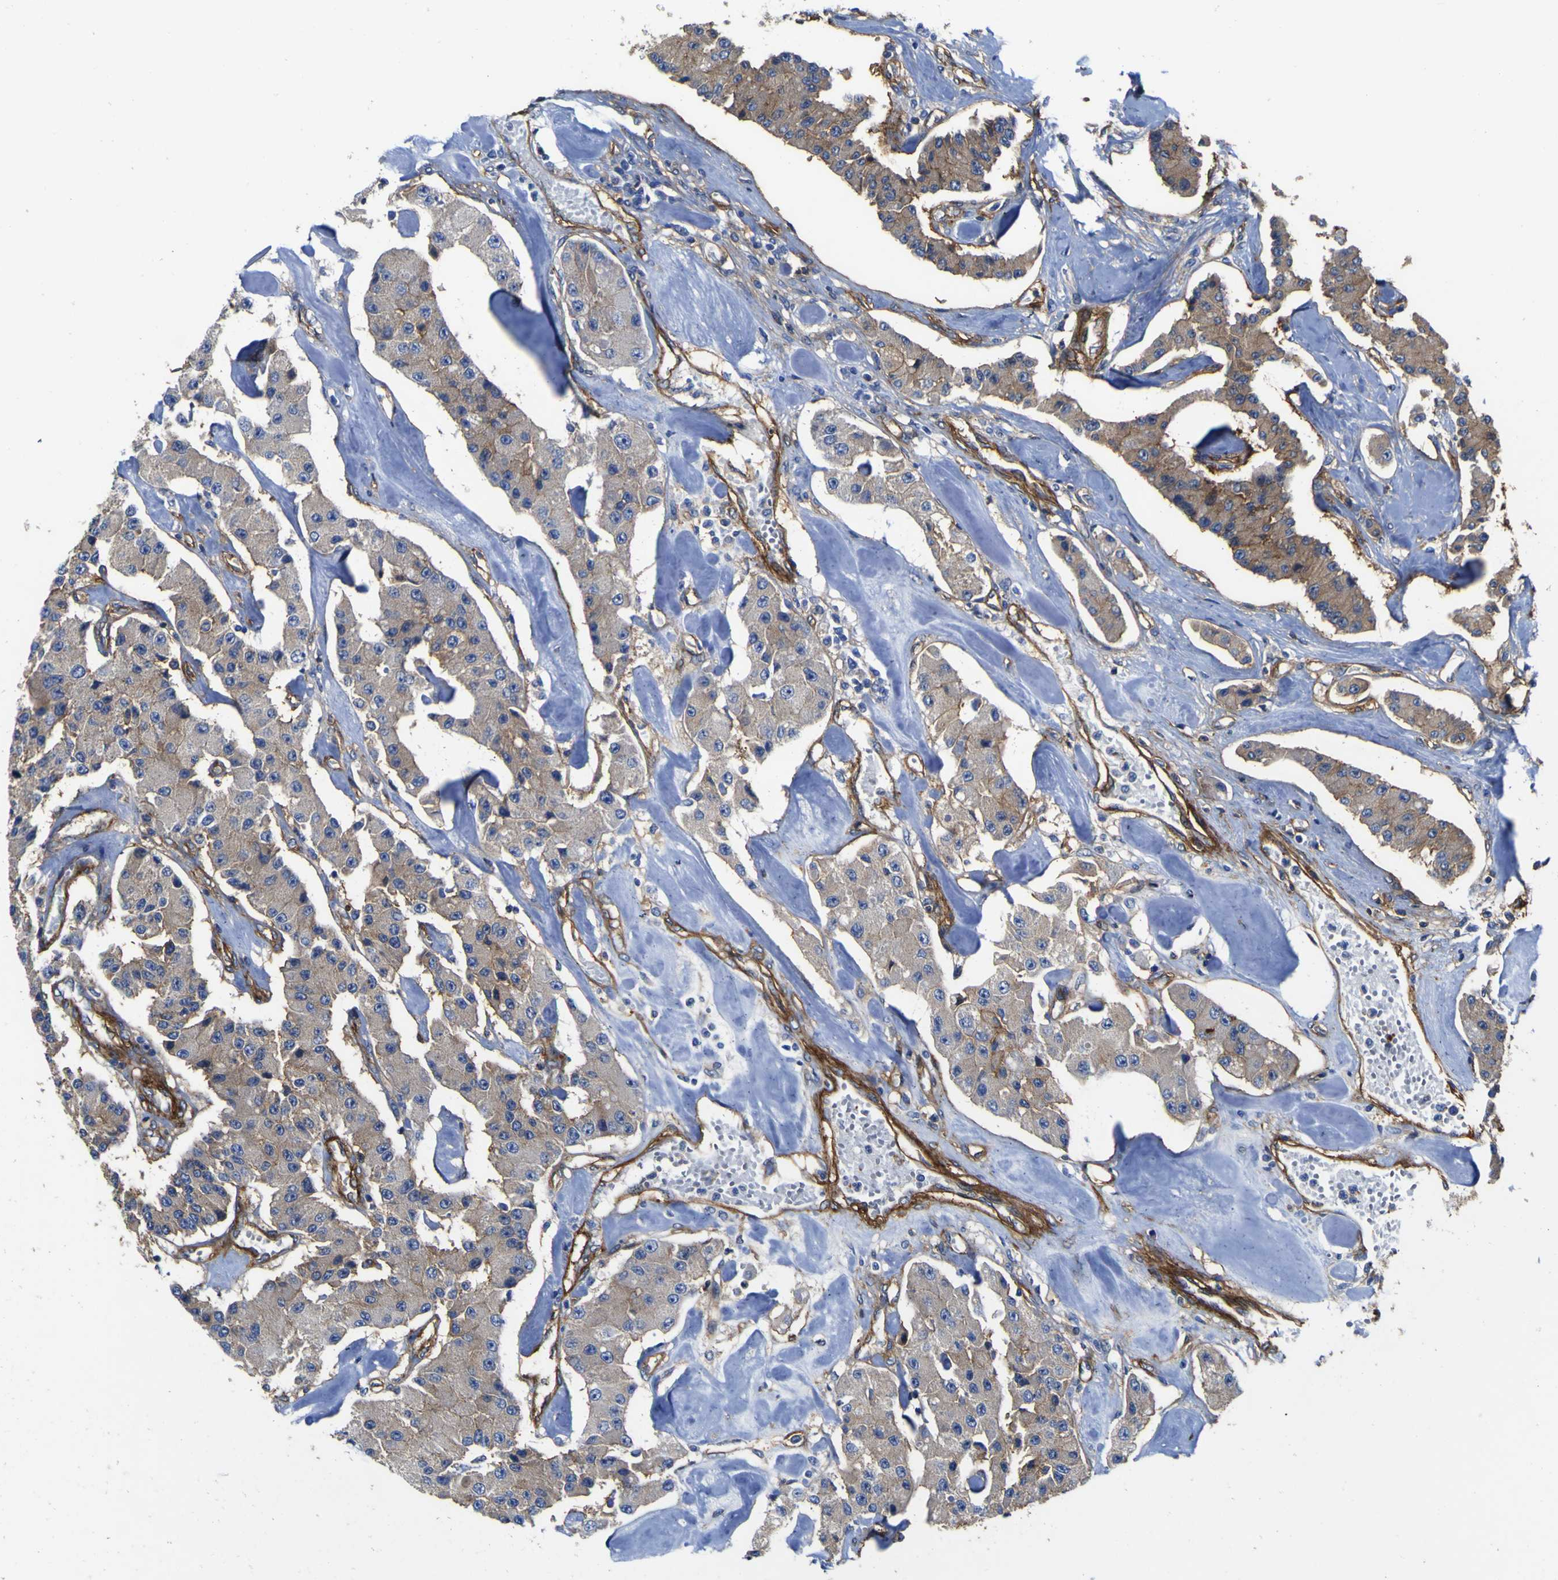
{"staining": {"intensity": "moderate", "quantity": "<25%", "location": "cytoplasmic/membranous"}, "tissue": "carcinoid", "cell_type": "Tumor cells", "image_type": "cancer", "snomed": [{"axis": "morphology", "description": "Carcinoid, malignant, NOS"}, {"axis": "topography", "description": "Pancreas"}], "caption": "The image shows immunohistochemical staining of malignant carcinoid. There is moderate cytoplasmic/membranous positivity is present in approximately <25% of tumor cells. The staining was performed using DAB, with brown indicating positive protein expression. Nuclei are stained blue with hematoxylin.", "gene": "CD151", "patient": {"sex": "male", "age": 41}}